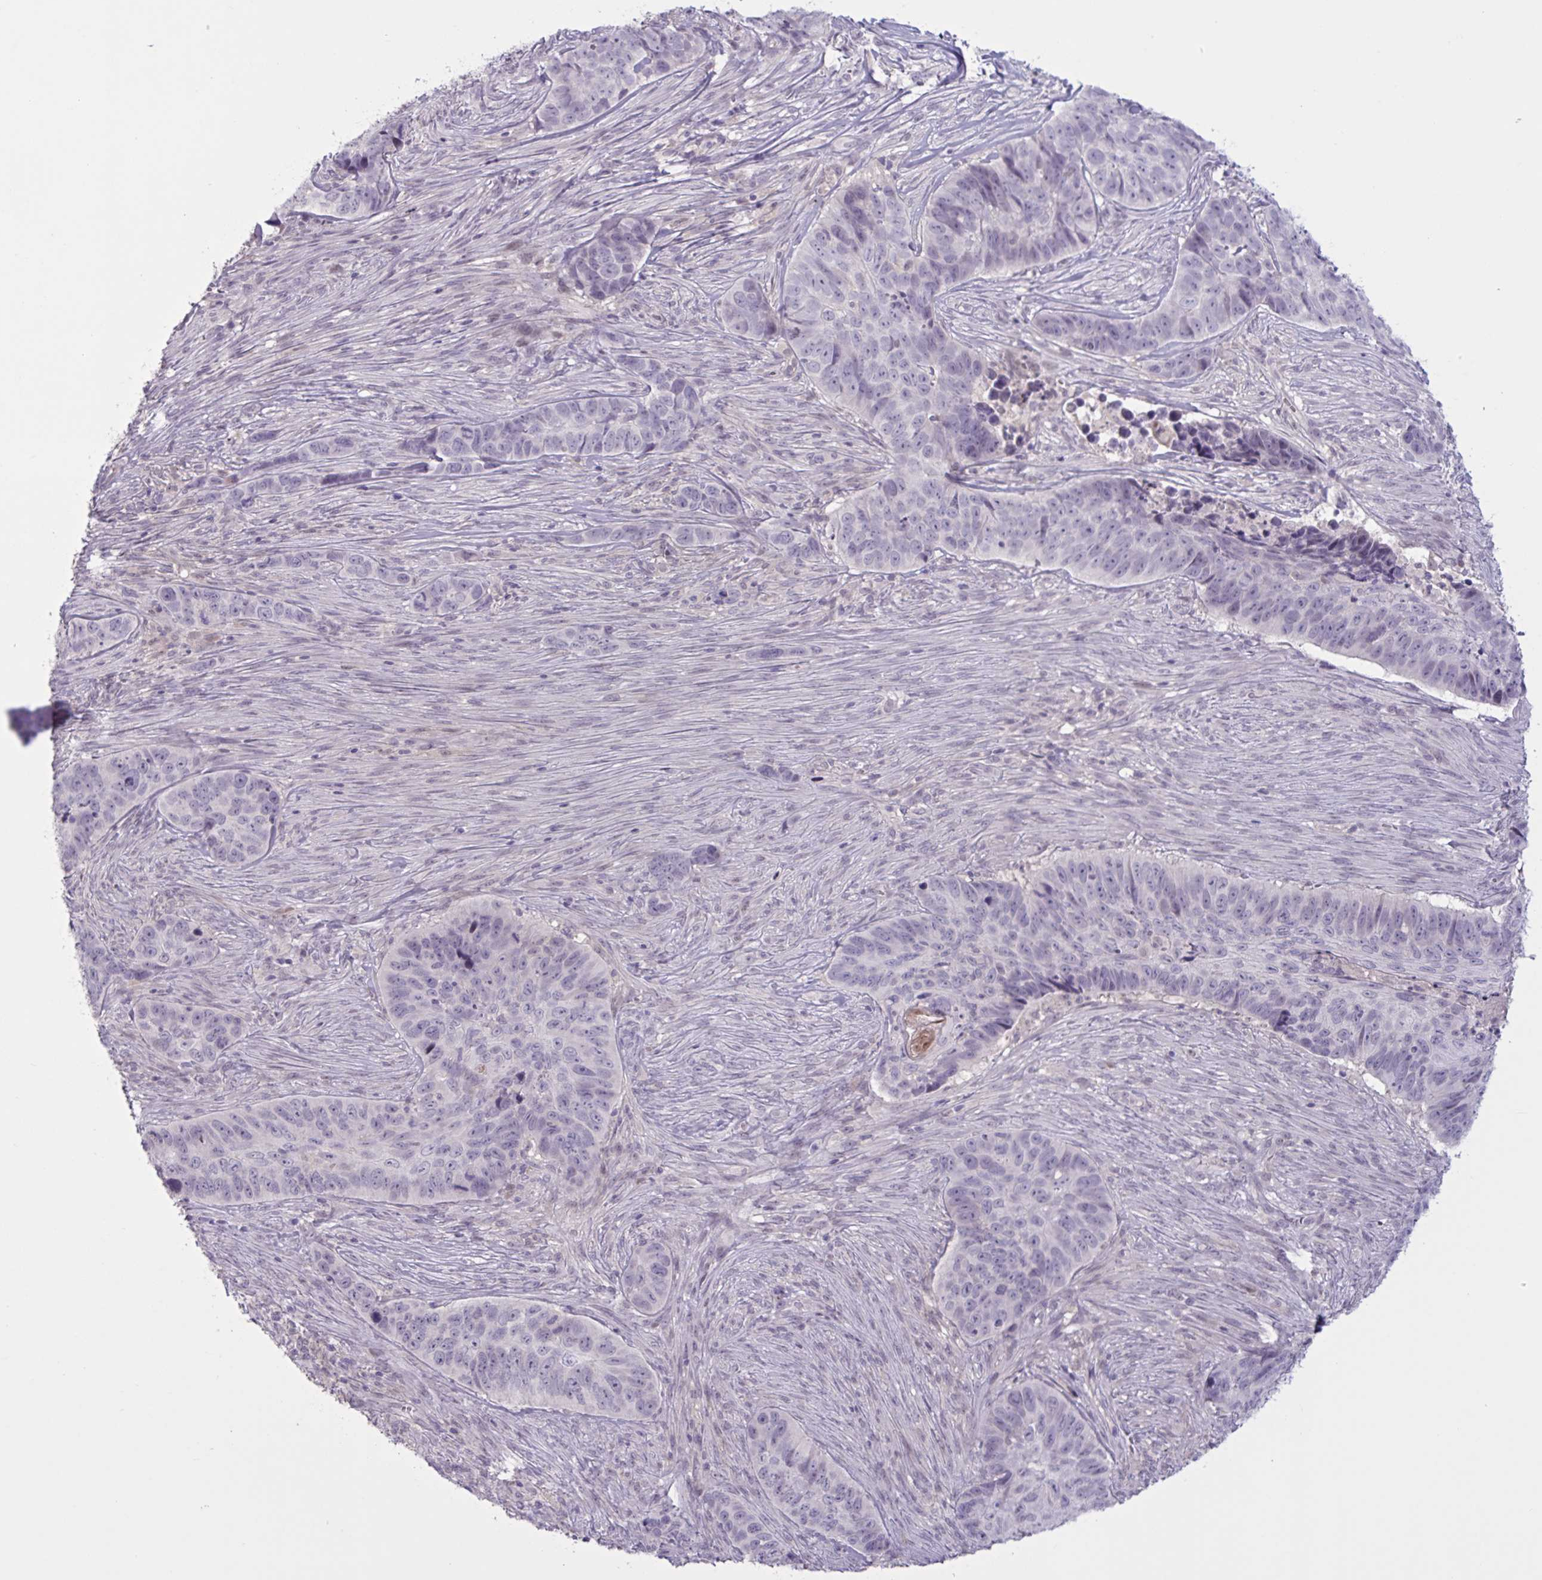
{"staining": {"intensity": "negative", "quantity": "none", "location": "none"}, "tissue": "skin cancer", "cell_type": "Tumor cells", "image_type": "cancer", "snomed": [{"axis": "morphology", "description": "Basal cell carcinoma"}, {"axis": "topography", "description": "Skin"}], "caption": "High power microscopy photomicrograph of an immunohistochemistry (IHC) image of skin cancer, revealing no significant staining in tumor cells.", "gene": "RFPL4B", "patient": {"sex": "female", "age": 82}}